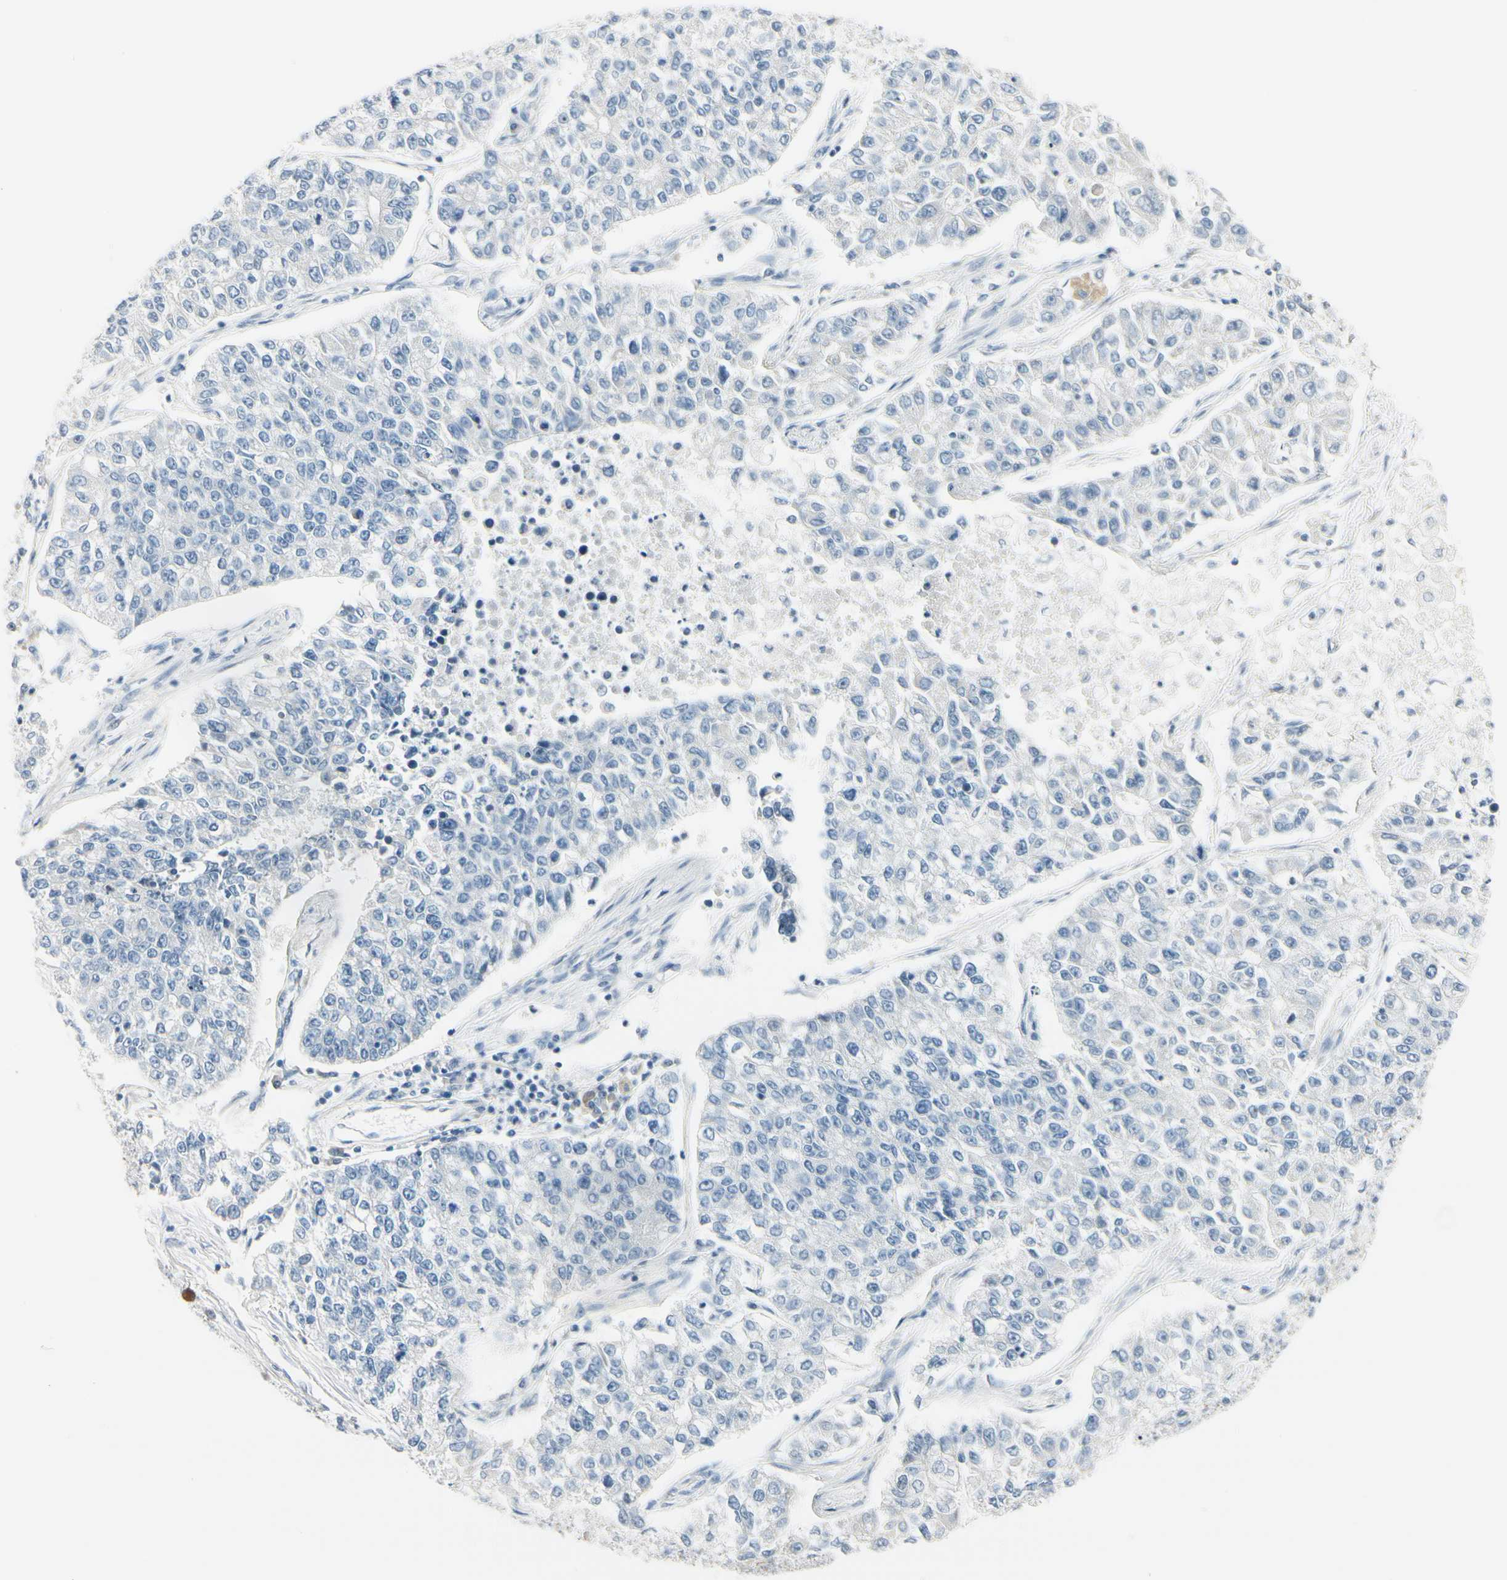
{"staining": {"intensity": "negative", "quantity": "none", "location": "none"}, "tissue": "lung cancer", "cell_type": "Tumor cells", "image_type": "cancer", "snomed": [{"axis": "morphology", "description": "Adenocarcinoma, NOS"}, {"axis": "topography", "description": "Lung"}], "caption": "The photomicrograph reveals no significant staining in tumor cells of lung cancer (adenocarcinoma).", "gene": "CDHR5", "patient": {"sex": "male", "age": 49}}